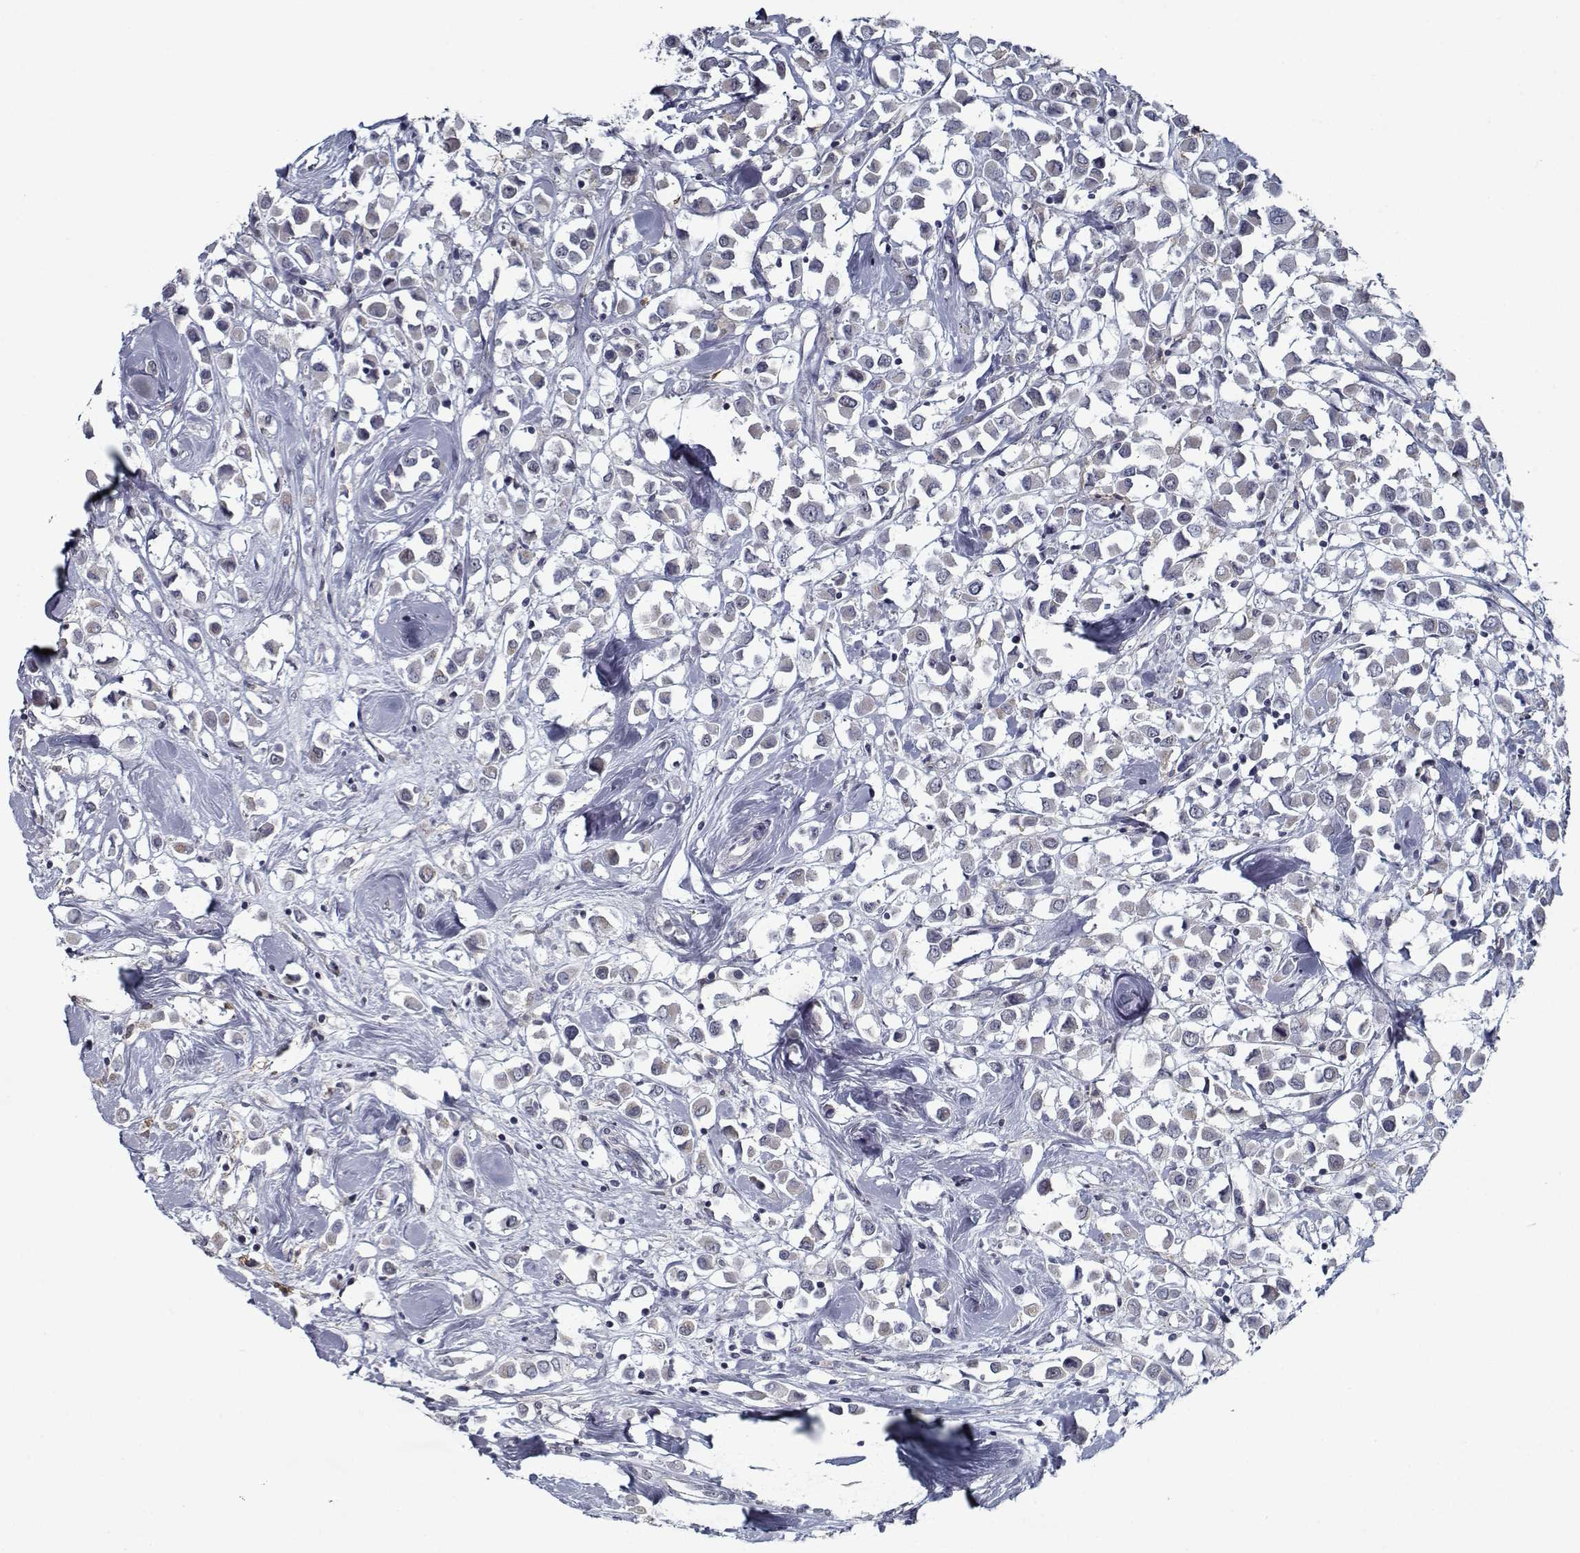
{"staining": {"intensity": "weak", "quantity": "<25%", "location": "cytoplasmic/membranous"}, "tissue": "breast cancer", "cell_type": "Tumor cells", "image_type": "cancer", "snomed": [{"axis": "morphology", "description": "Duct carcinoma"}, {"axis": "topography", "description": "Breast"}], "caption": "Tumor cells are negative for brown protein staining in invasive ductal carcinoma (breast).", "gene": "SEC16B", "patient": {"sex": "female", "age": 61}}